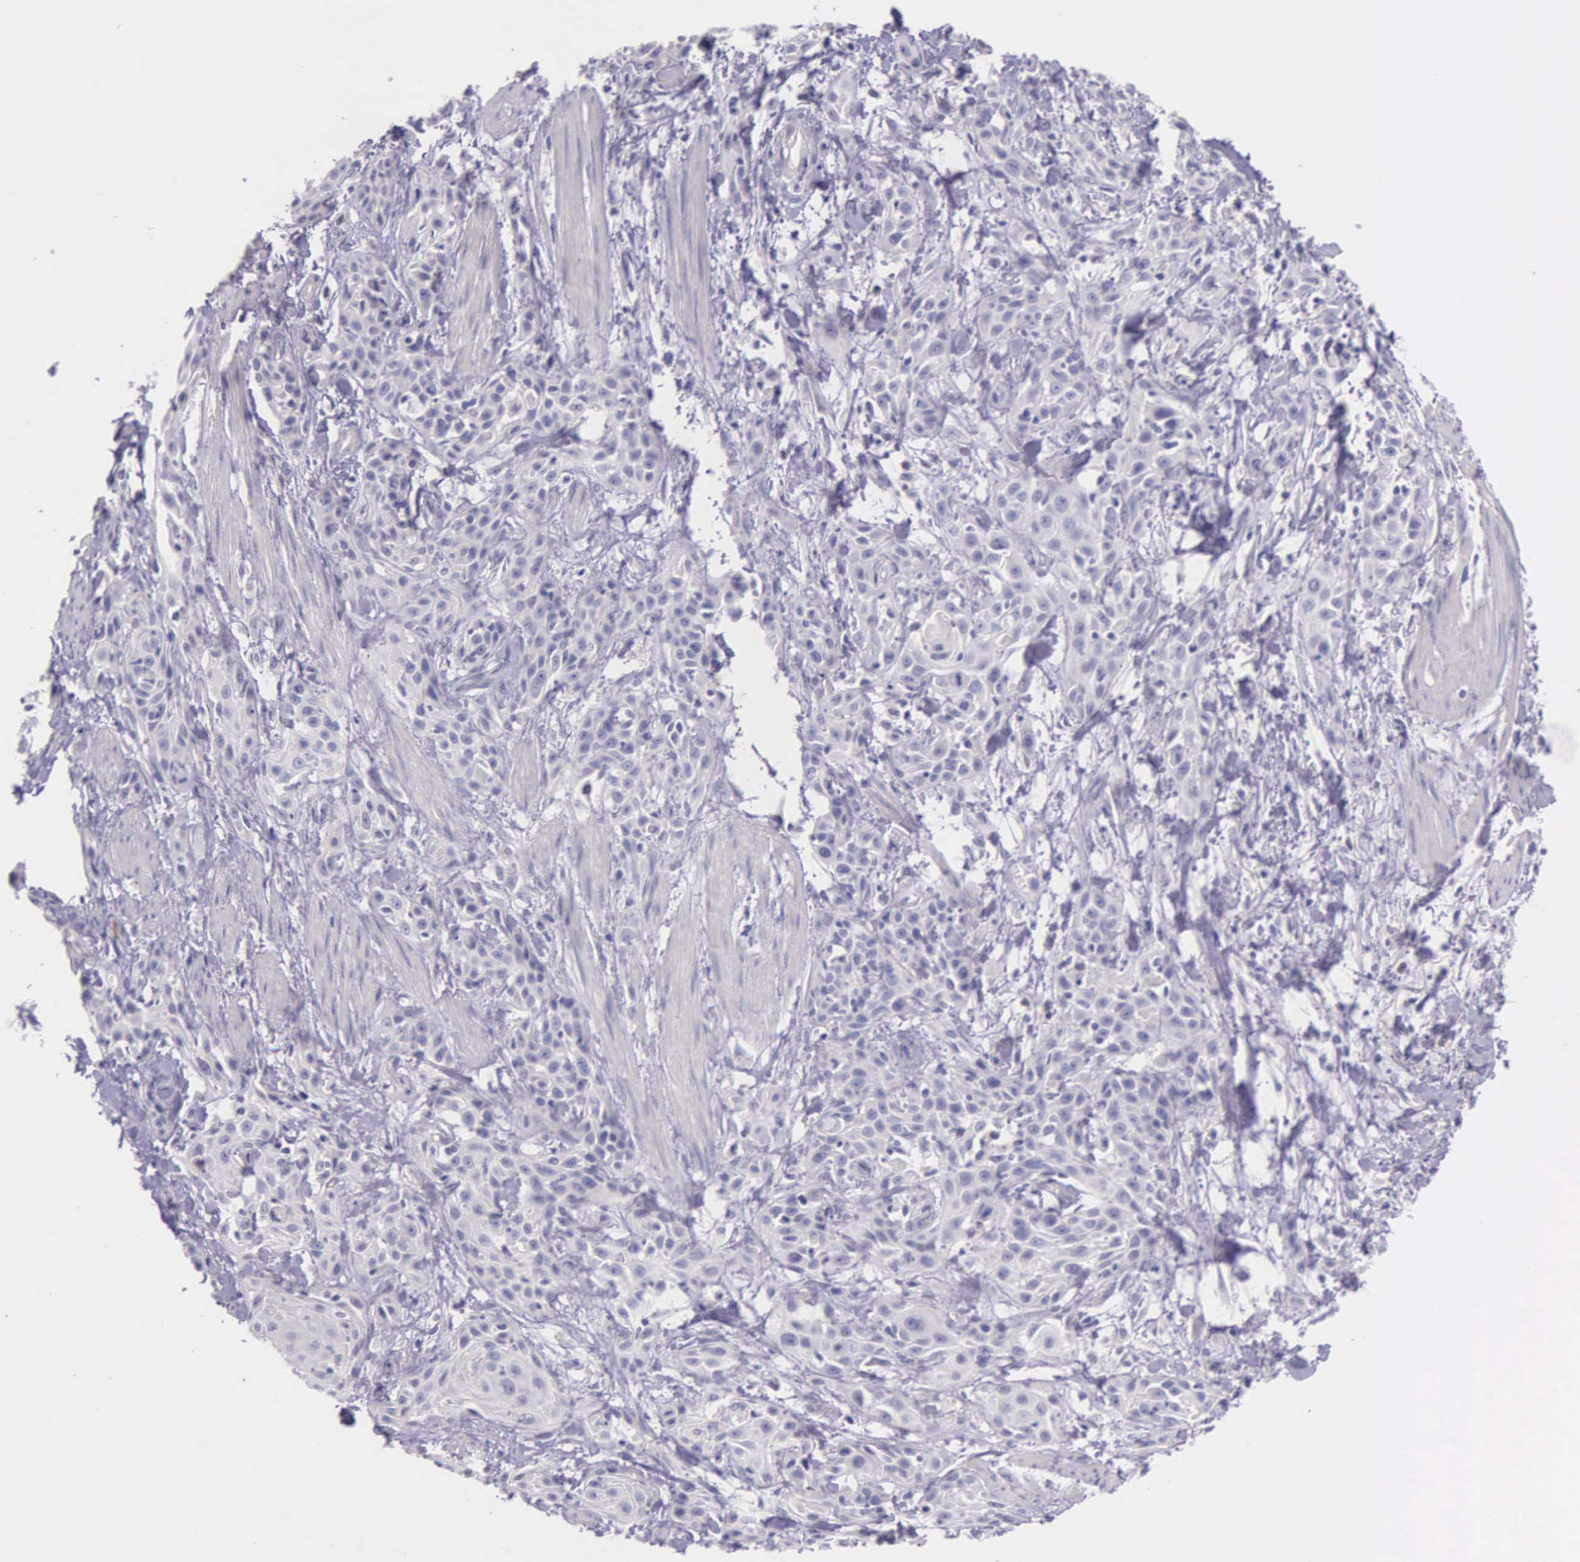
{"staining": {"intensity": "negative", "quantity": "none", "location": "none"}, "tissue": "skin cancer", "cell_type": "Tumor cells", "image_type": "cancer", "snomed": [{"axis": "morphology", "description": "Squamous cell carcinoma, NOS"}, {"axis": "topography", "description": "Skin"}, {"axis": "topography", "description": "Anal"}], "caption": "Immunohistochemistry image of skin cancer stained for a protein (brown), which displays no expression in tumor cells. The staining is performed using DAB (3,3'-diaminobenzidine) brown chromogen with nuclei counter-stained in using hematoxylin.", "gene": "THSD7A", "patient": {"sex": "male", "age": 64}}